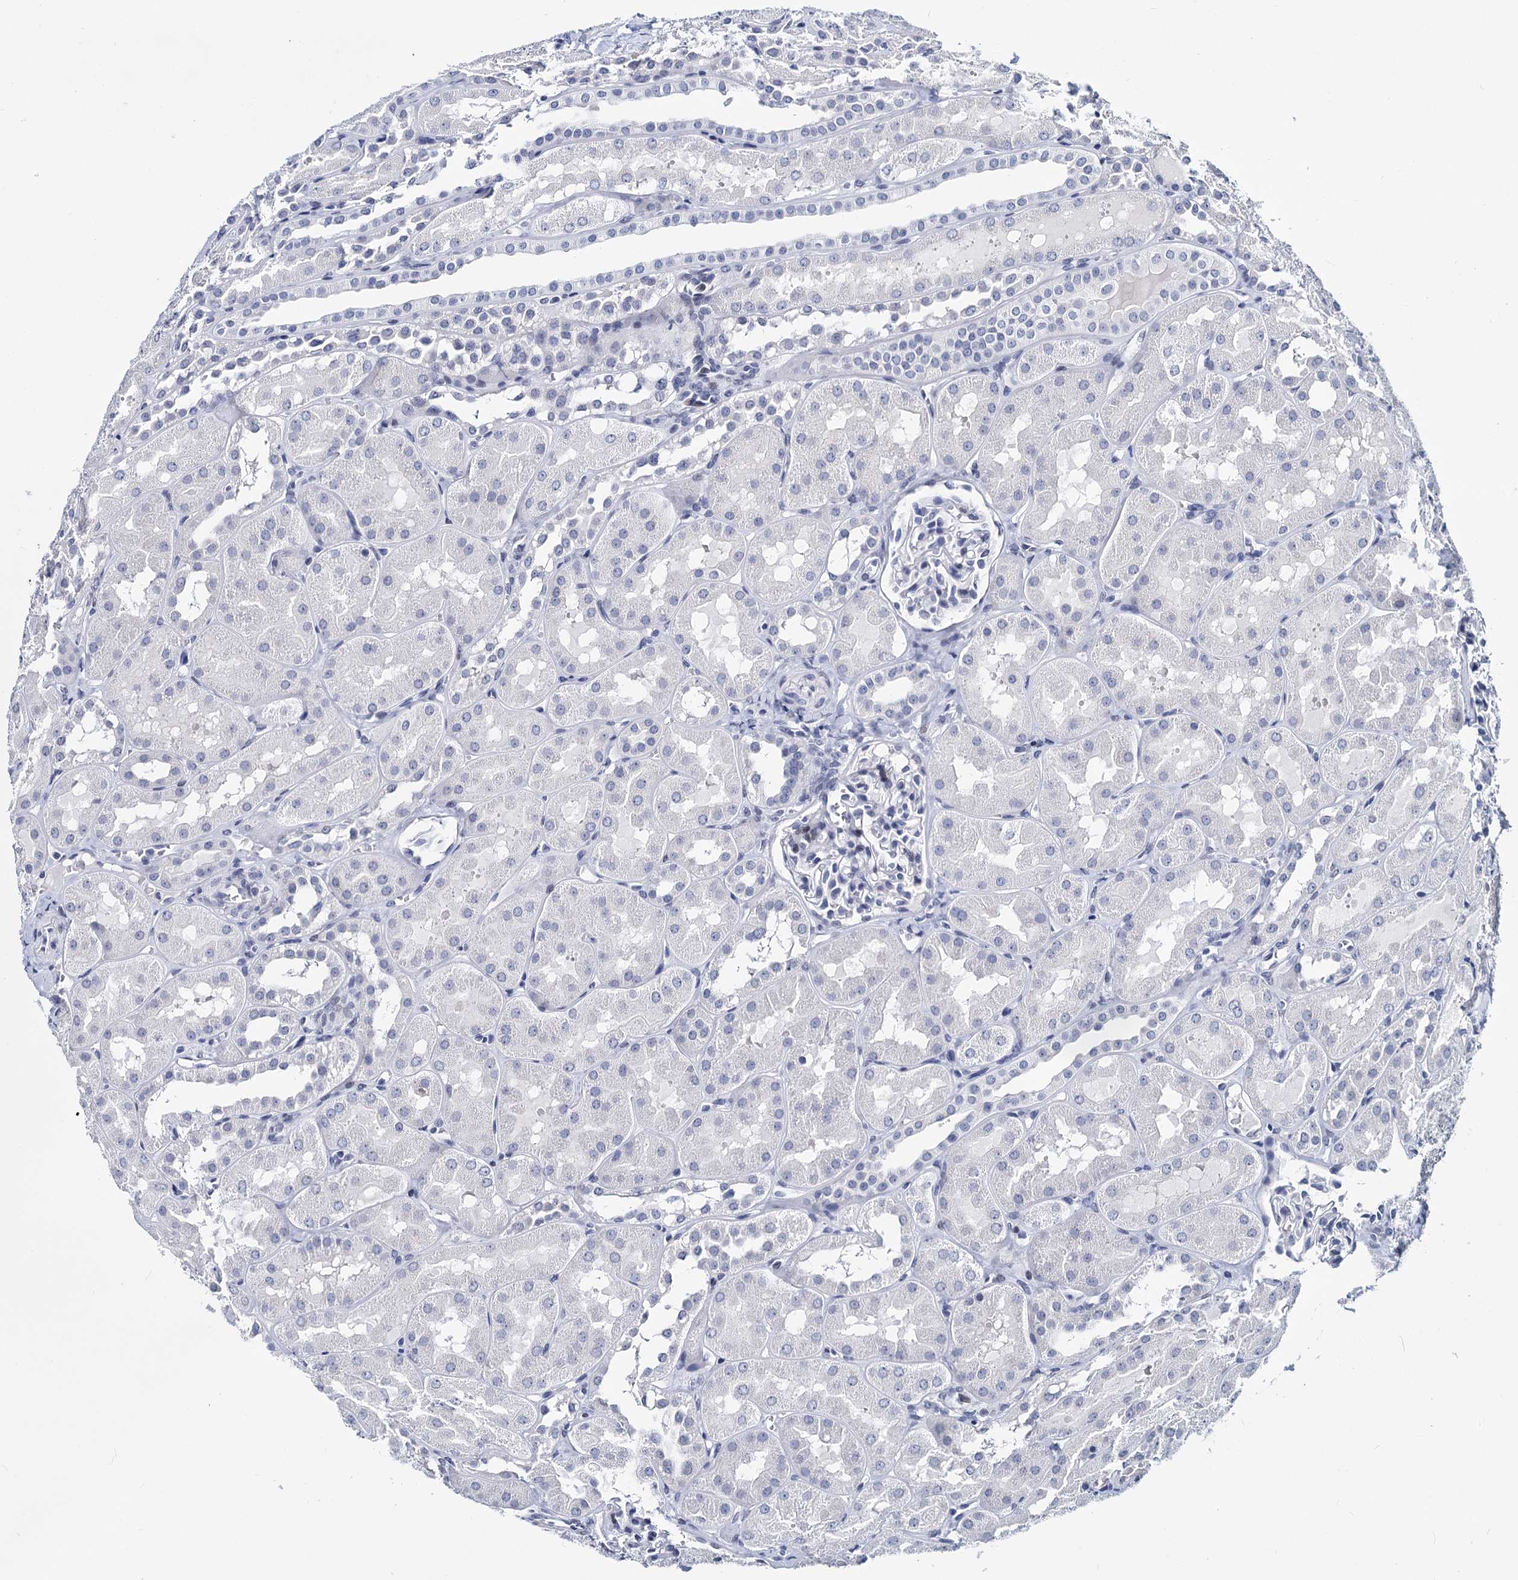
{"staining": {"intensity": "negative", "quantity": "none", "location": "none"}, "tissue": "kidney", "cell_type": "Cells in glomeruli", "image_type": "normal", "snomed": [{"axis": "morphology", "description": "Normal tissue, NOS"}, {"axis": "topography", "description": "Kidney"}, {"axis": "topography", "description": "Urinary bladder"}], "caption": "An image of kidney stained for a protein demonstrates no brown staining in cells in glomeruli. (Immunohistochemistry (ihc), brightfield microscopy, high magnification).", "gene": "MAGEA4", "patient": {"sex": "male", "age": 16}}